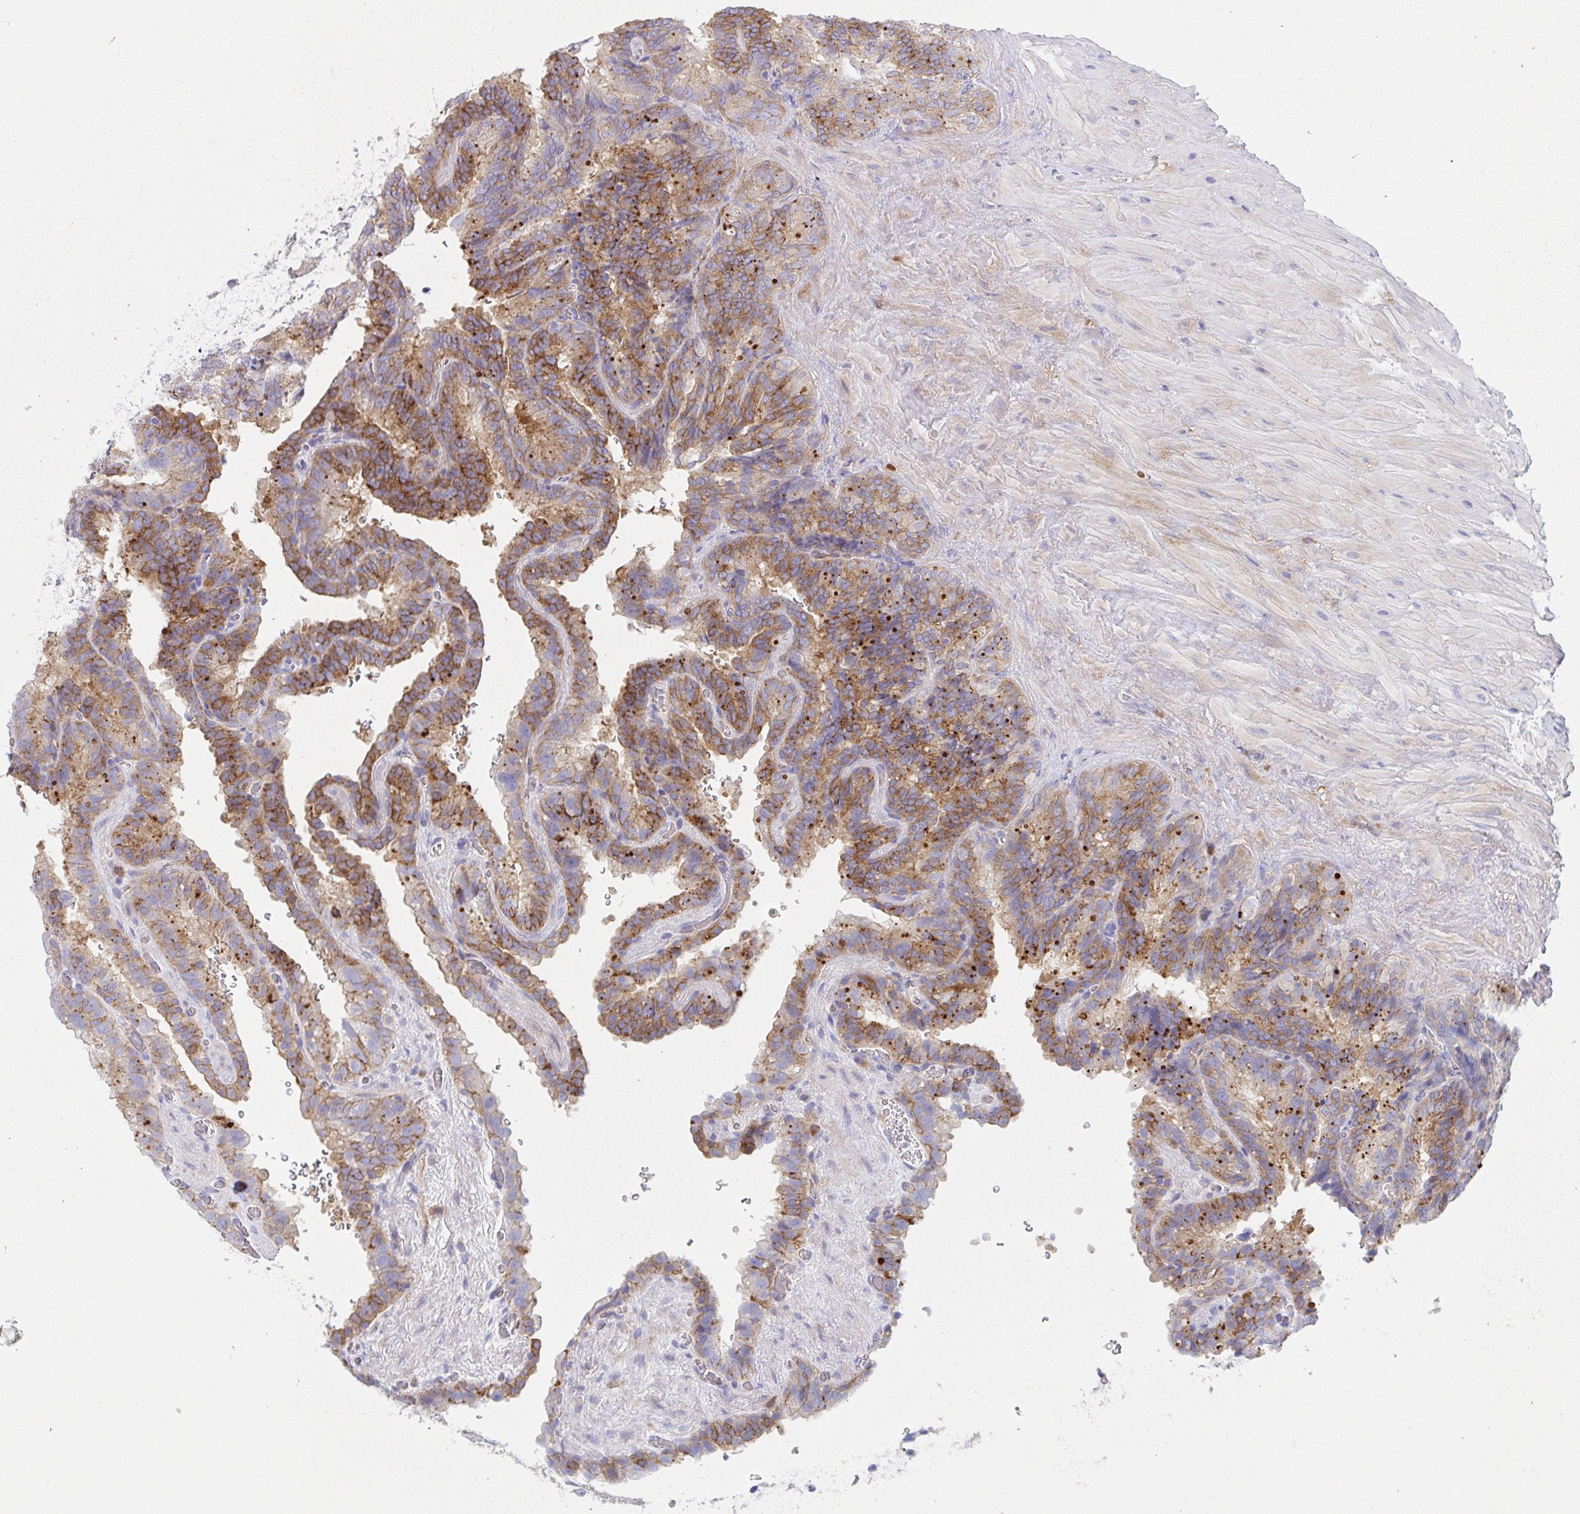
{"staining": {"intensity": "moderate", "quantity": ">75%", "location": "cytoplasmic/membranous"}, "tissue": "seminal vesicle", "cell_type": "Glandular cells", "image_type": "normal", "snomed": [{"axis": "morphology", "description": "Normal tissue, NOS"}, {"axis": "topography", "description": "Seminal veicle"}], "caption": "Seminal vesicle stained with a brown dye shows moderate cytoplasmic/membranous positive staining in about >75% of glandular cells.", "gene": "GAB1", "patient": {"sex": "male", "age": 60}}